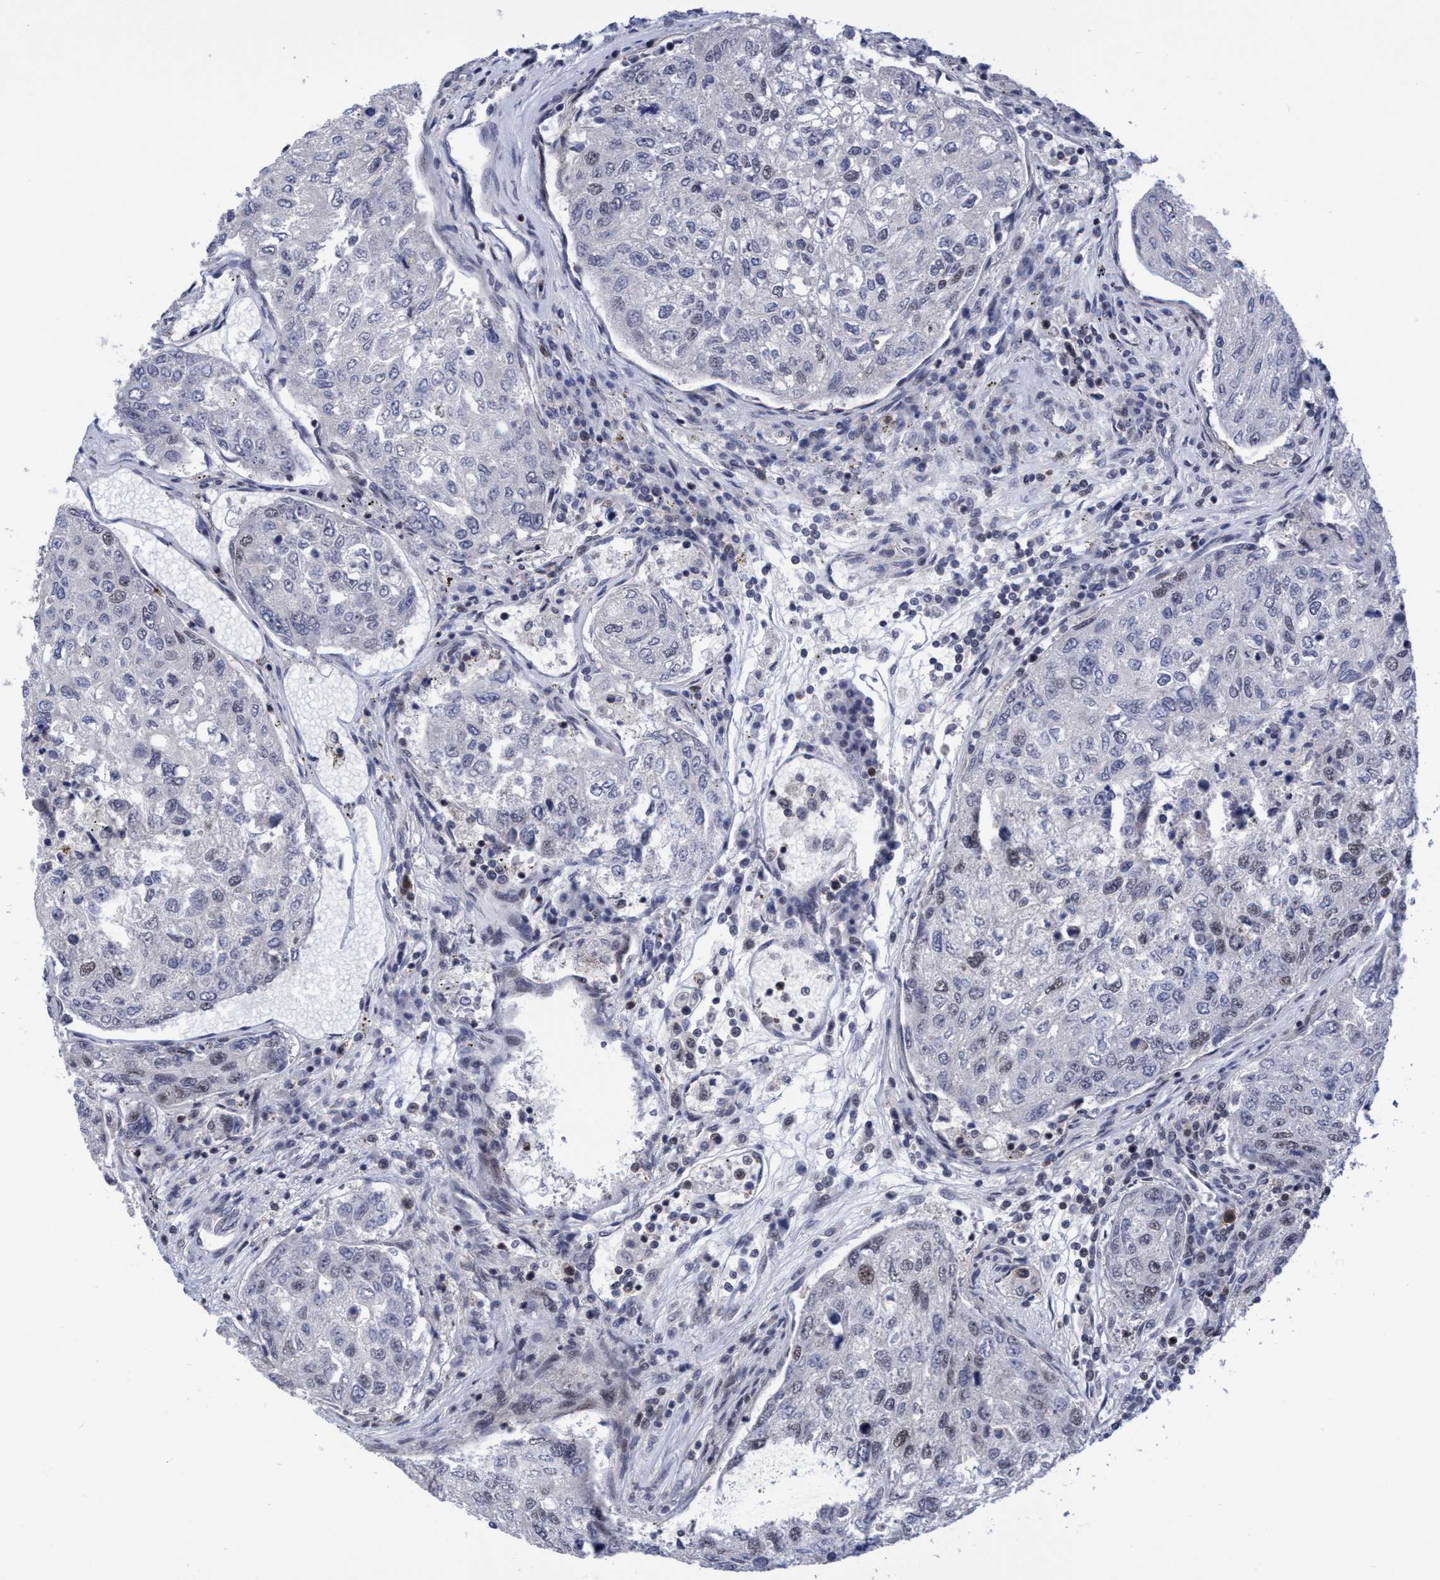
{"staining": {"intensity": "weak", "quantity": "<25%", "location": "nuclear"}, "tissue": "urothelial cancer", "cell_type": "Tumor cells", "image_type": "cancer", "snomed": [{"axis": "morphology", "description": "Urothelial carcinoma, High grade"}, {"axis": "topography", "description": "Lymph node"}, {"axis": "topography", "description": "Urinary bladder"}], "caption": "This is an immunohistochemistry photomicrograph of human urothelial cancer. There is no expression in tumor cells.", "gene": "C9orf78", "patient": {"sex": "male", "age": 51}}